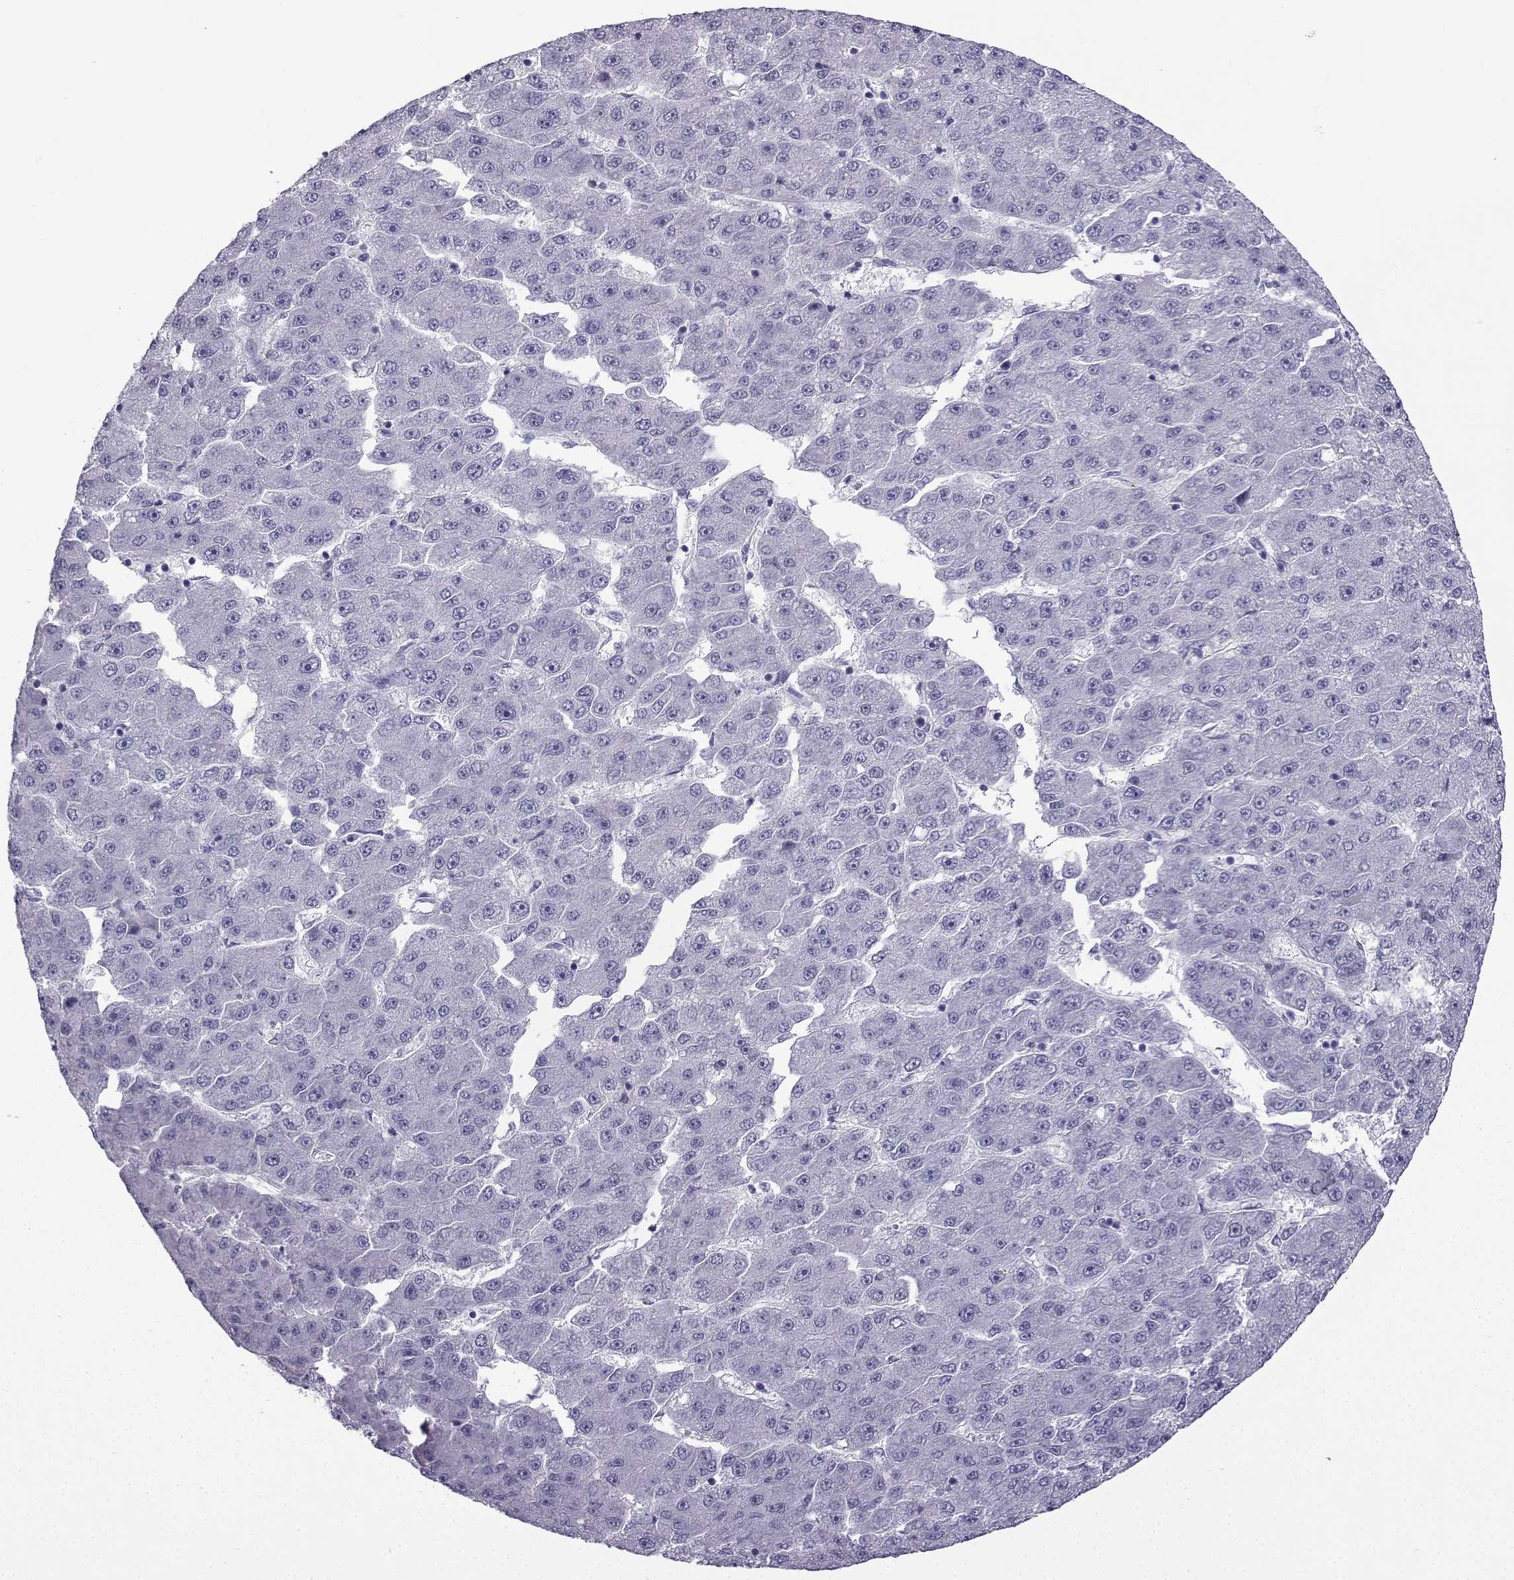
{"staining": {"intensity": "negative", "quantity": "none", "location": "none"}, "tissue": "liver cancer", "cell_type": "Tumor cells", "image_type": "cancer", "snomed": [{"axis": "morphology", "description": "Carcinoma, Hepatocellular, NOS"}, {"axis": "topography", "description": "Liver"}], "caption": "Immunohistochemistry (IHC) histopathology image of liver cancer stained for a protein (brown), which displays no staining in tumor cells.", "gene": "CFAP53", "patient": {"sex": "male", "age": 67}}